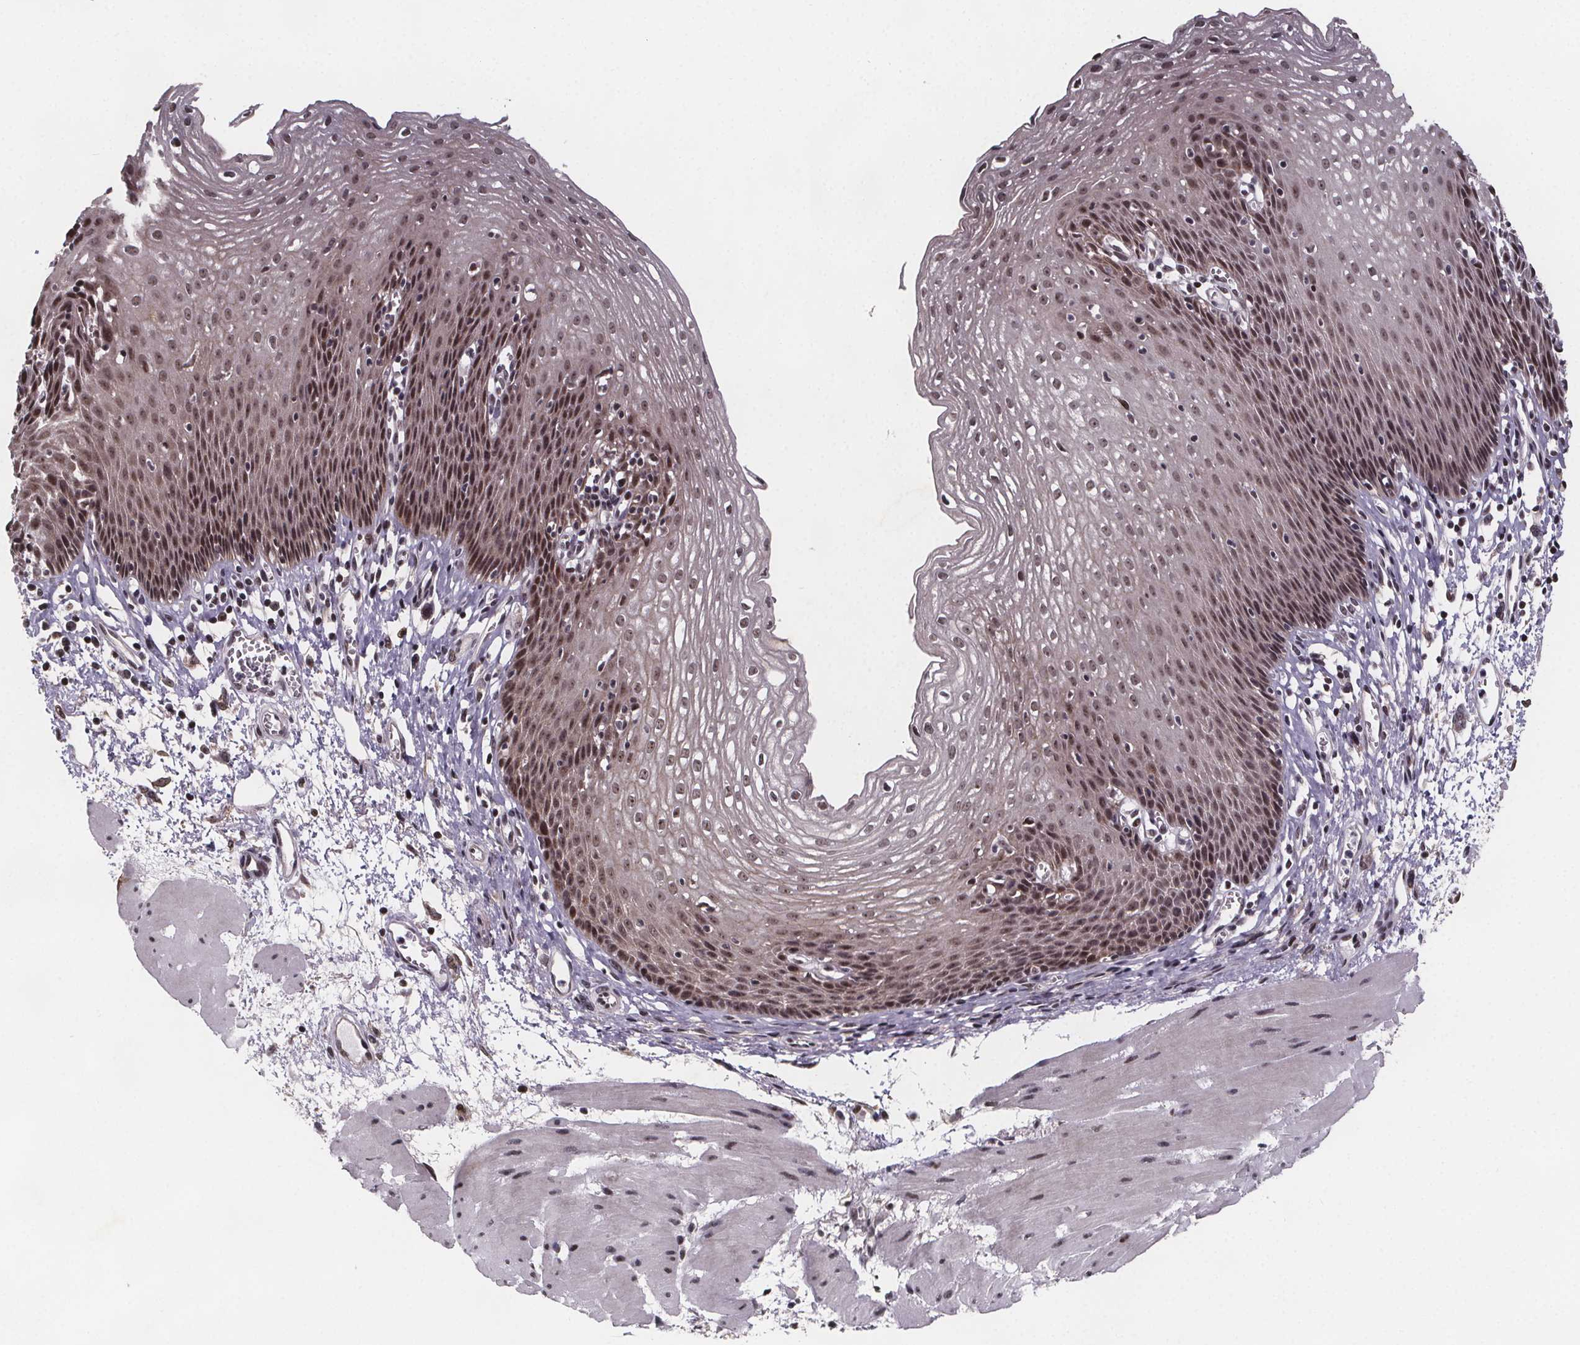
{"staining": {"intensity": "moderate", "quantity": ">75%", "location": "nuclear"}, "tissue": "esophagus", "cell_type": "Squamous epithelial cells", "image_type": "normal", "snomed": [{"axis": "morphology", "description": "Normal tissue, NOS"}, {"axis": "topography", "description": "Esophagus"}], "caption": "A micrograph showing moderate nuclear expression in approximately >75% of squamous epithelial cells in benign esophagus, as visualized by brown immunohistochemical staining.", "gene": "U2SURP", "patient": {"sex": "female", "age": 64}}